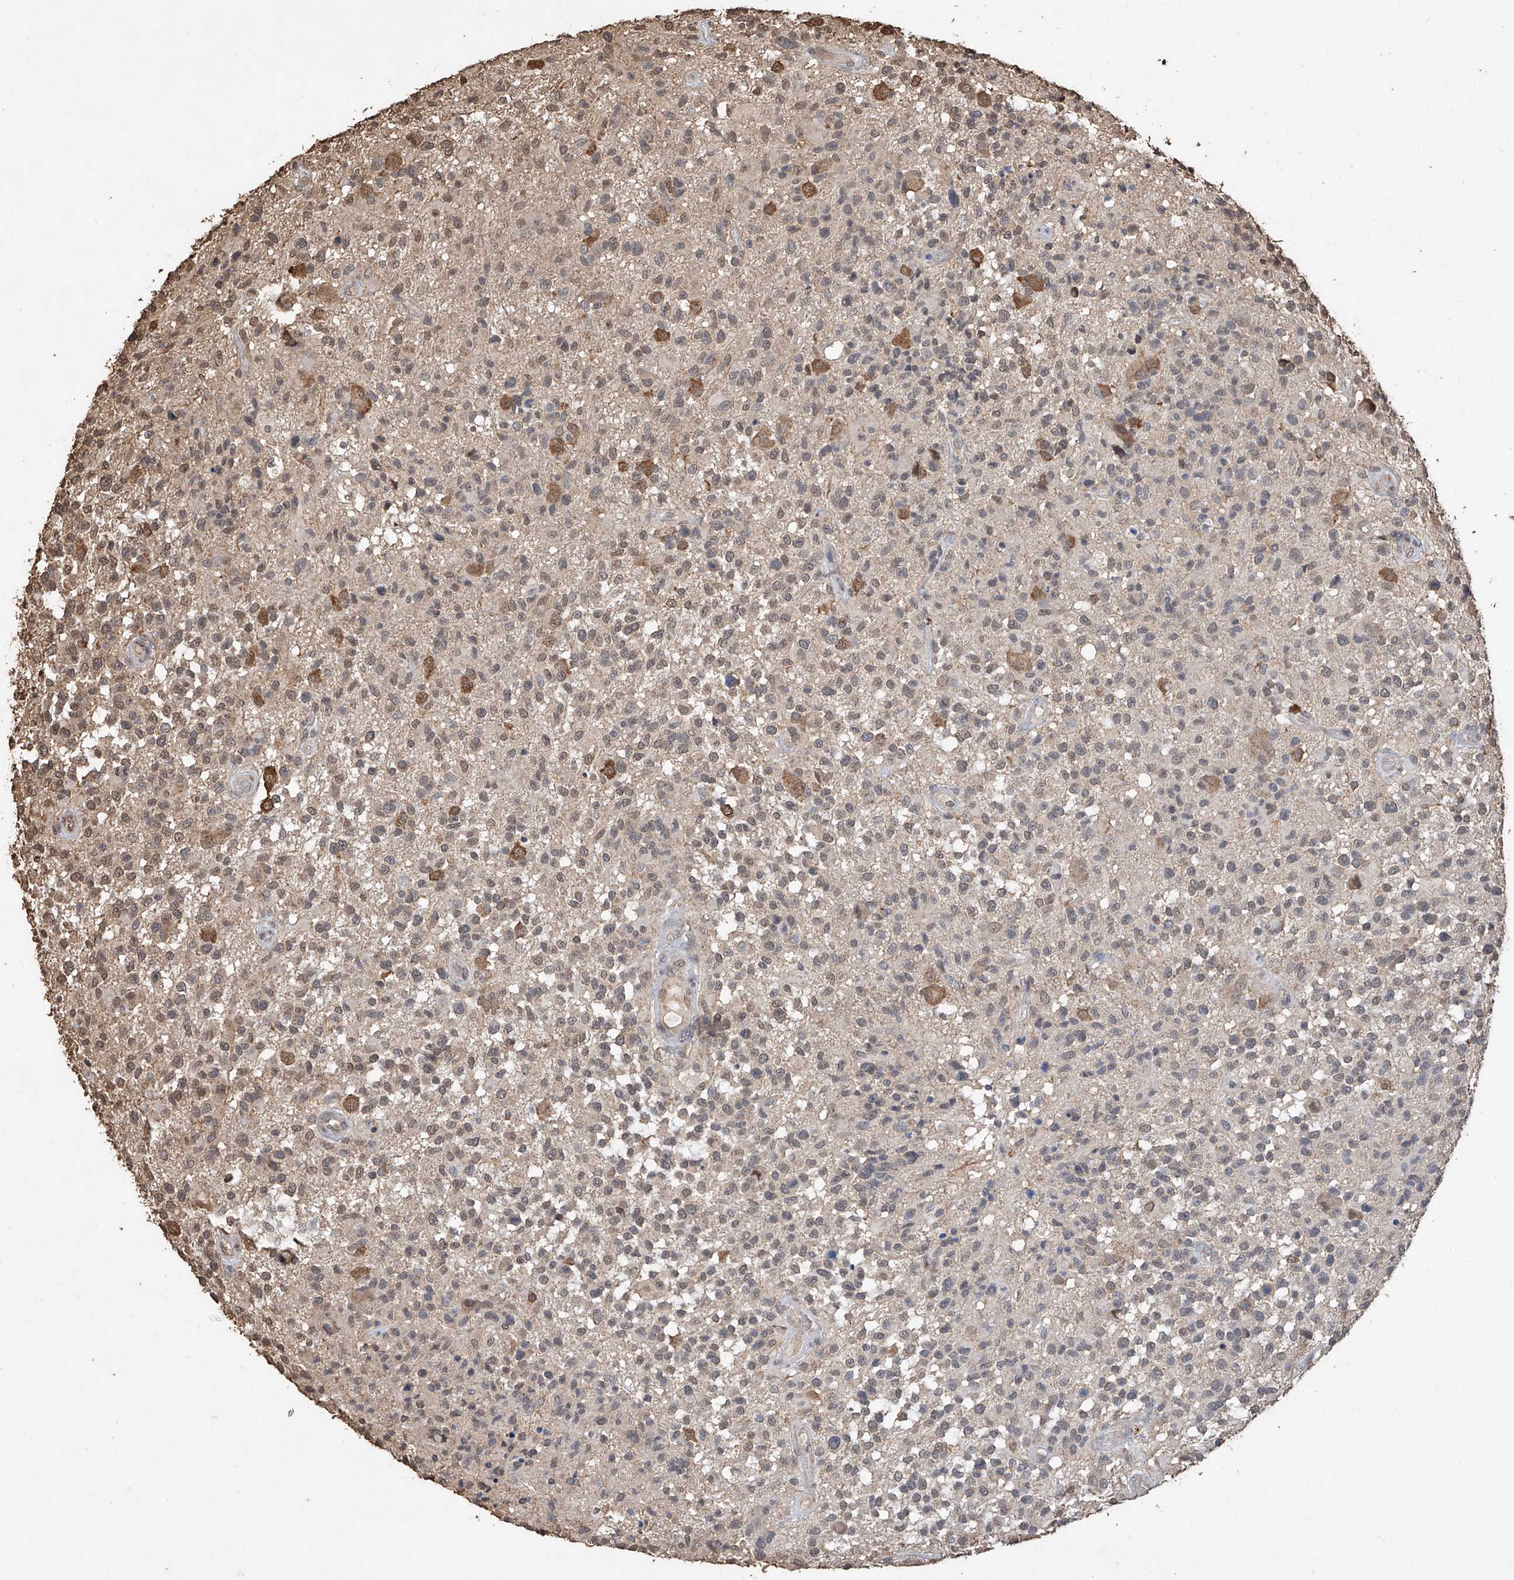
{"staining": {"intensity": "weak", "quantity": "<25%", "location": "cytoplasmic/membranous,nuclear"}, "tissue": "glioma", "cell_type": "Tumor cells", "image_type": "cancer", "snomed": [{"axis": "morphology", "description": "Glioma, malignant, High grade"}, {"axis": "morphology", "description": "Glioblastoma, NOS"}, {"axis": "topography", "description": "Brain"}], "caption": "Tumor cells show no significant protein expression in glioma.", "gene": "ELOVL1", "patient": {"sex": "male", "age": 60}}